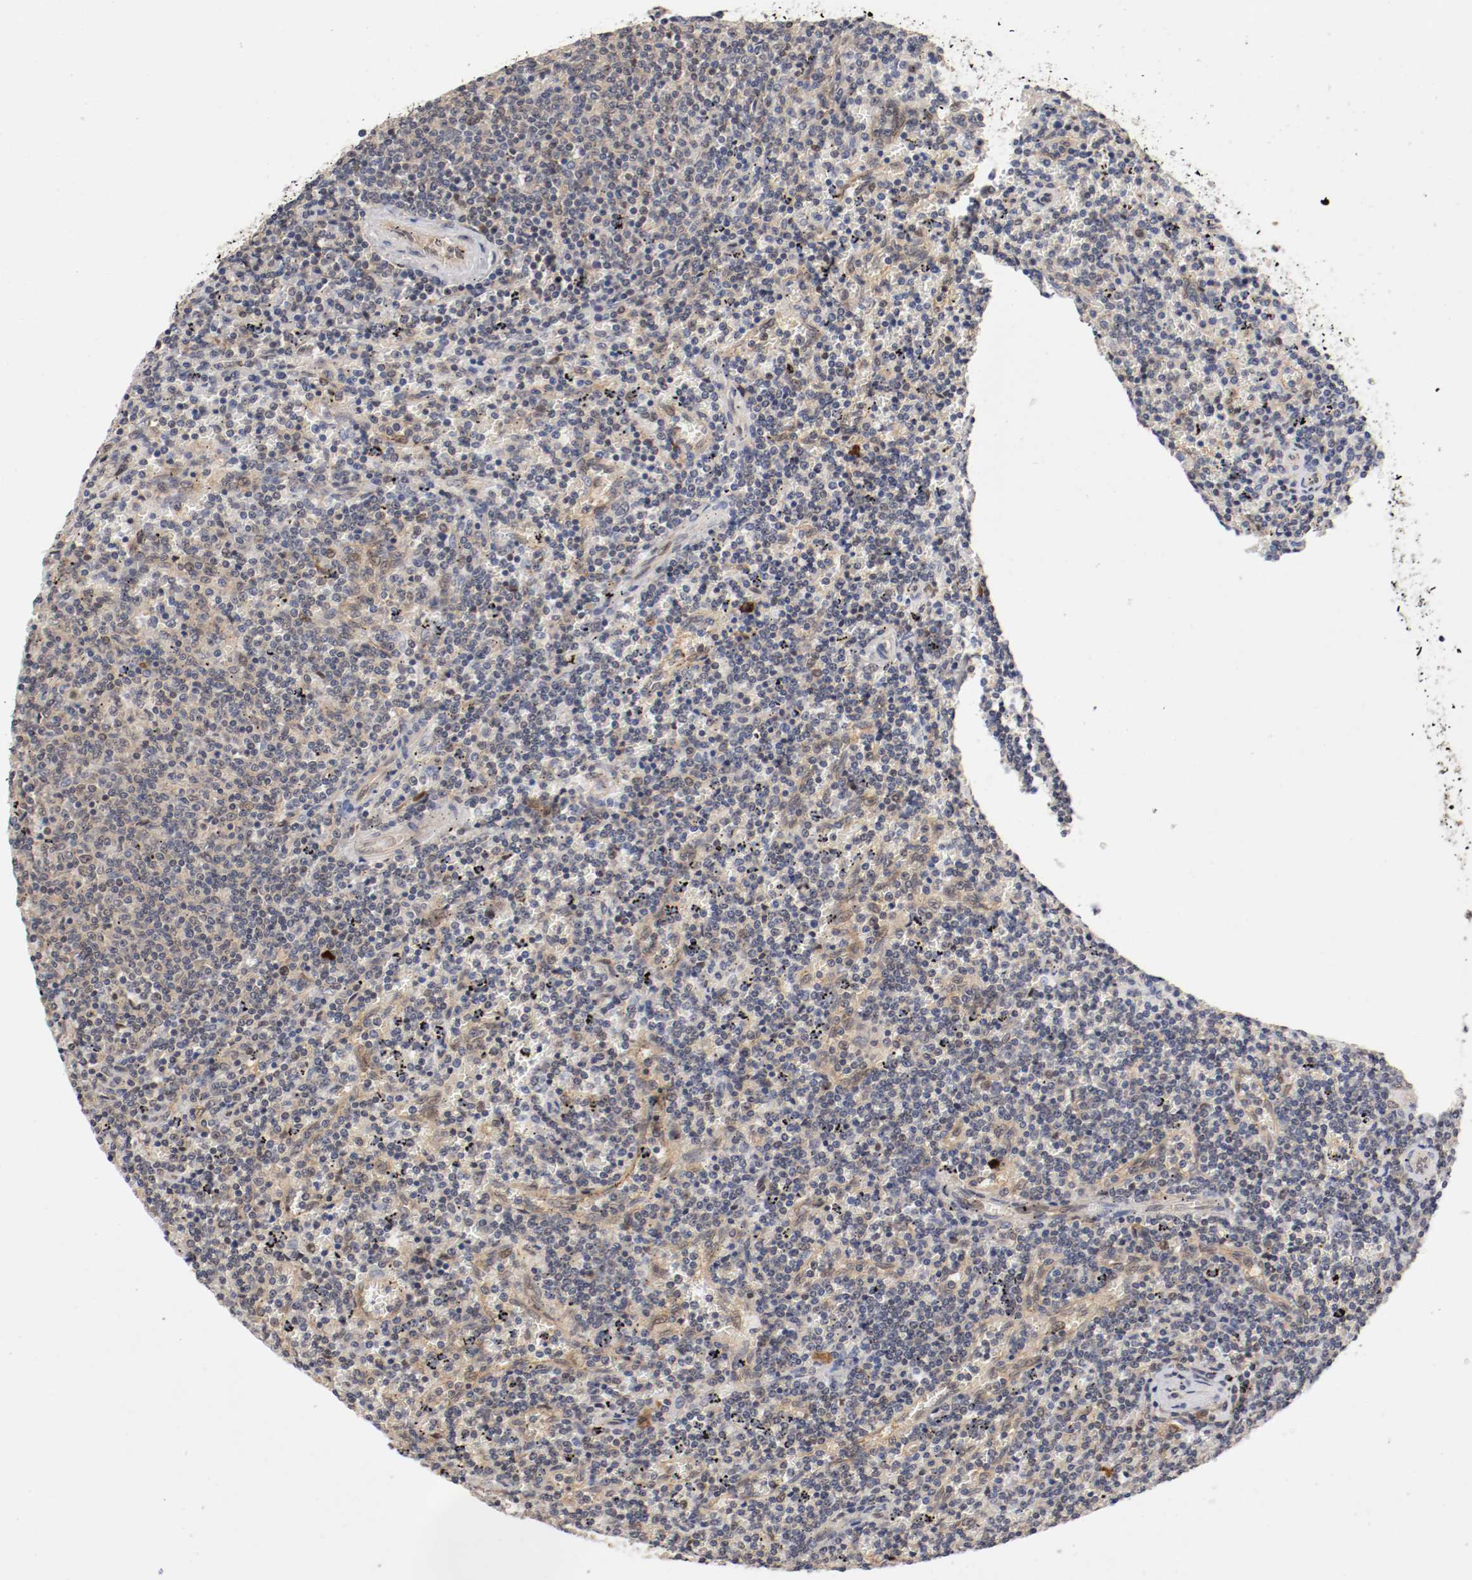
{"staining": {"intensity": "weak", "quantity": ">75%", "location": "cytoplasmic/membranous"}, "tissue": "lymphoma", "cell_type": "Tumor cells", "image_type": "cancer", "snomed": [{"axis": "morphology", "description": "Malignant lymphoma, non-Hodgkin's type, Low grade"}, {"axis": "topography", "description": "Spleen"}], "caption": "Tumor cells display low levels of weak cytoplasmic/membranous expression in approximately >75% of cells in human lymphoma.", "gene": "DNMT3B", "patient": {"sex": "female", "age": 50}}